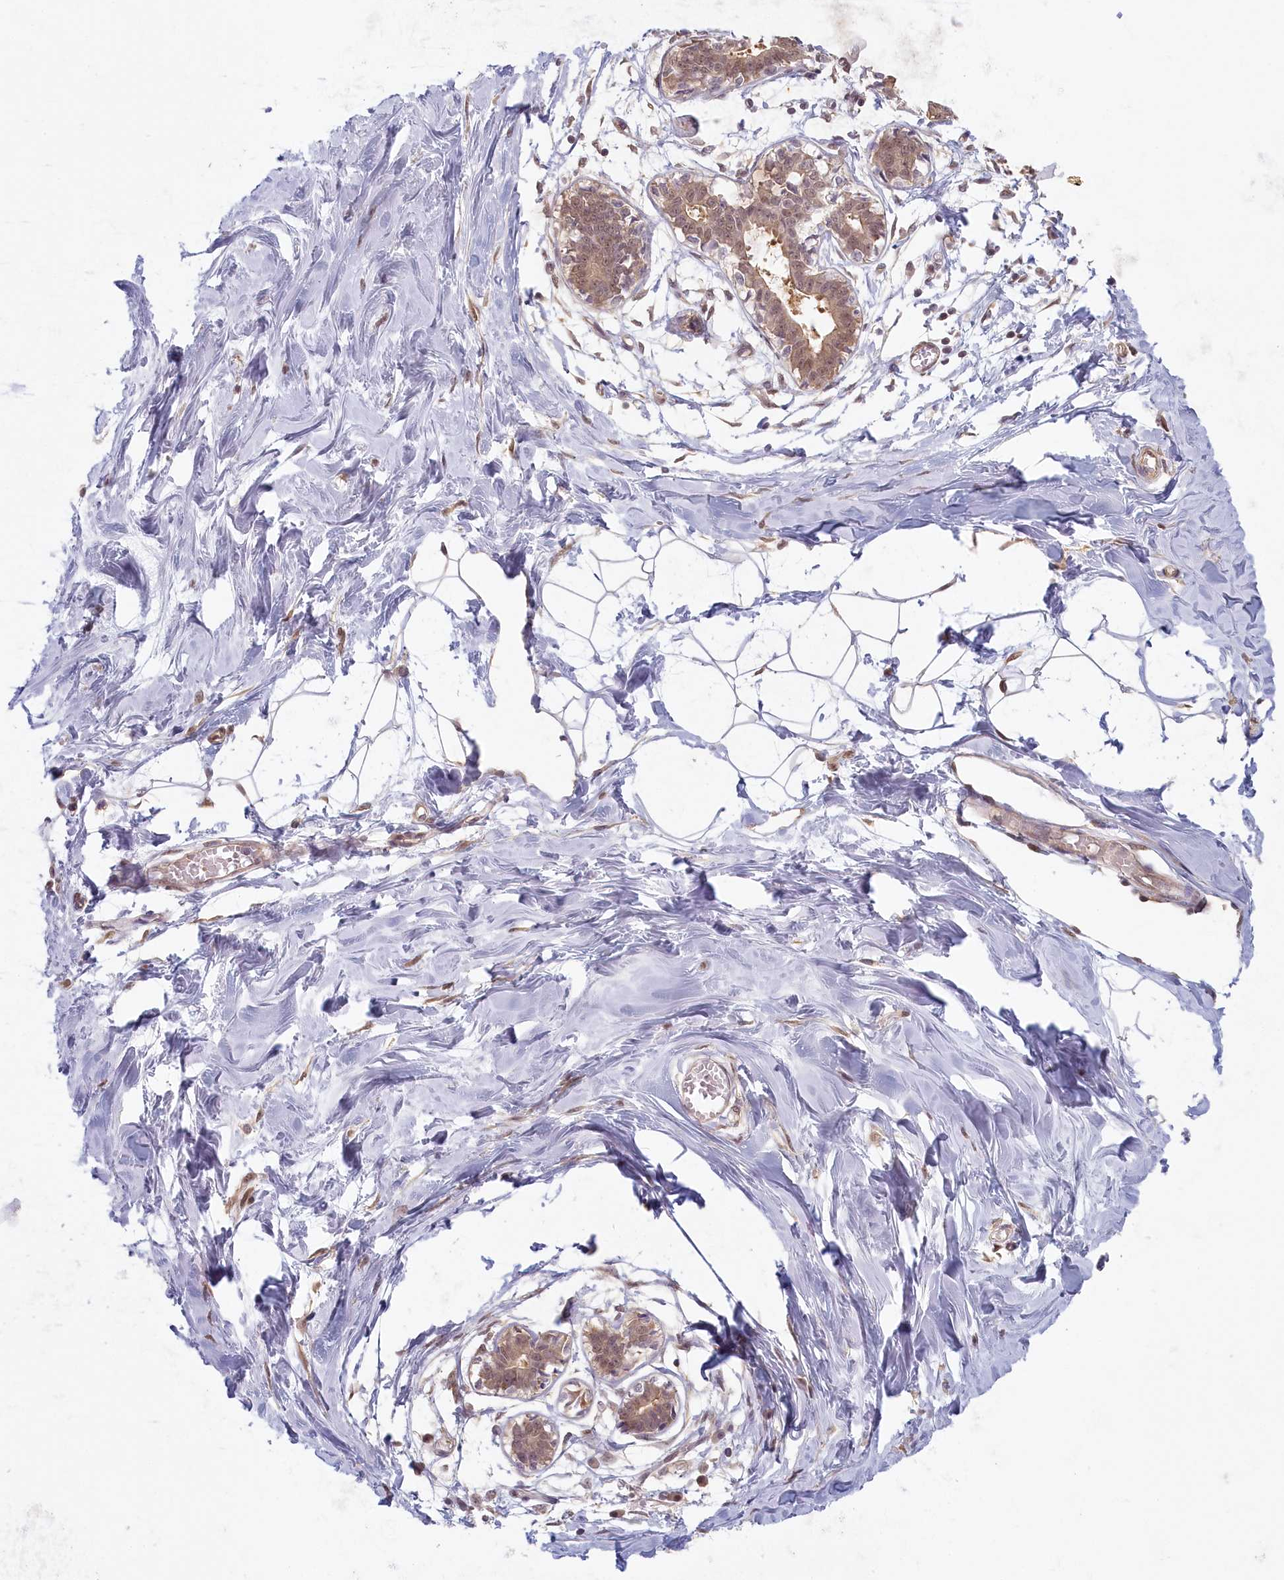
{"staining": {"intensity": "weak", "quantity": ">75%", "location": "cytoplasmic/membranous,nuclear"}, "tissue": "breast", "cell_type": "Adipocytes", "image_type": "normal", "snomed": [{"axis": "morphology", "description": "Normal tissue, NOS"}, {"axis": "topography", "description": "Breast"}], "caption": "Breast was stained to show a protein in brown. There is low levels of weak cytoplasmic/membranous,nuclear positivity in approximately >75% of adipocytes. (Stains: DAB in brown, nuclei in blue, Microscopy: brightfield microscopy at high magnification).", "gene": "C19orf44", "patient": {"sex": "female", "age": 27}}